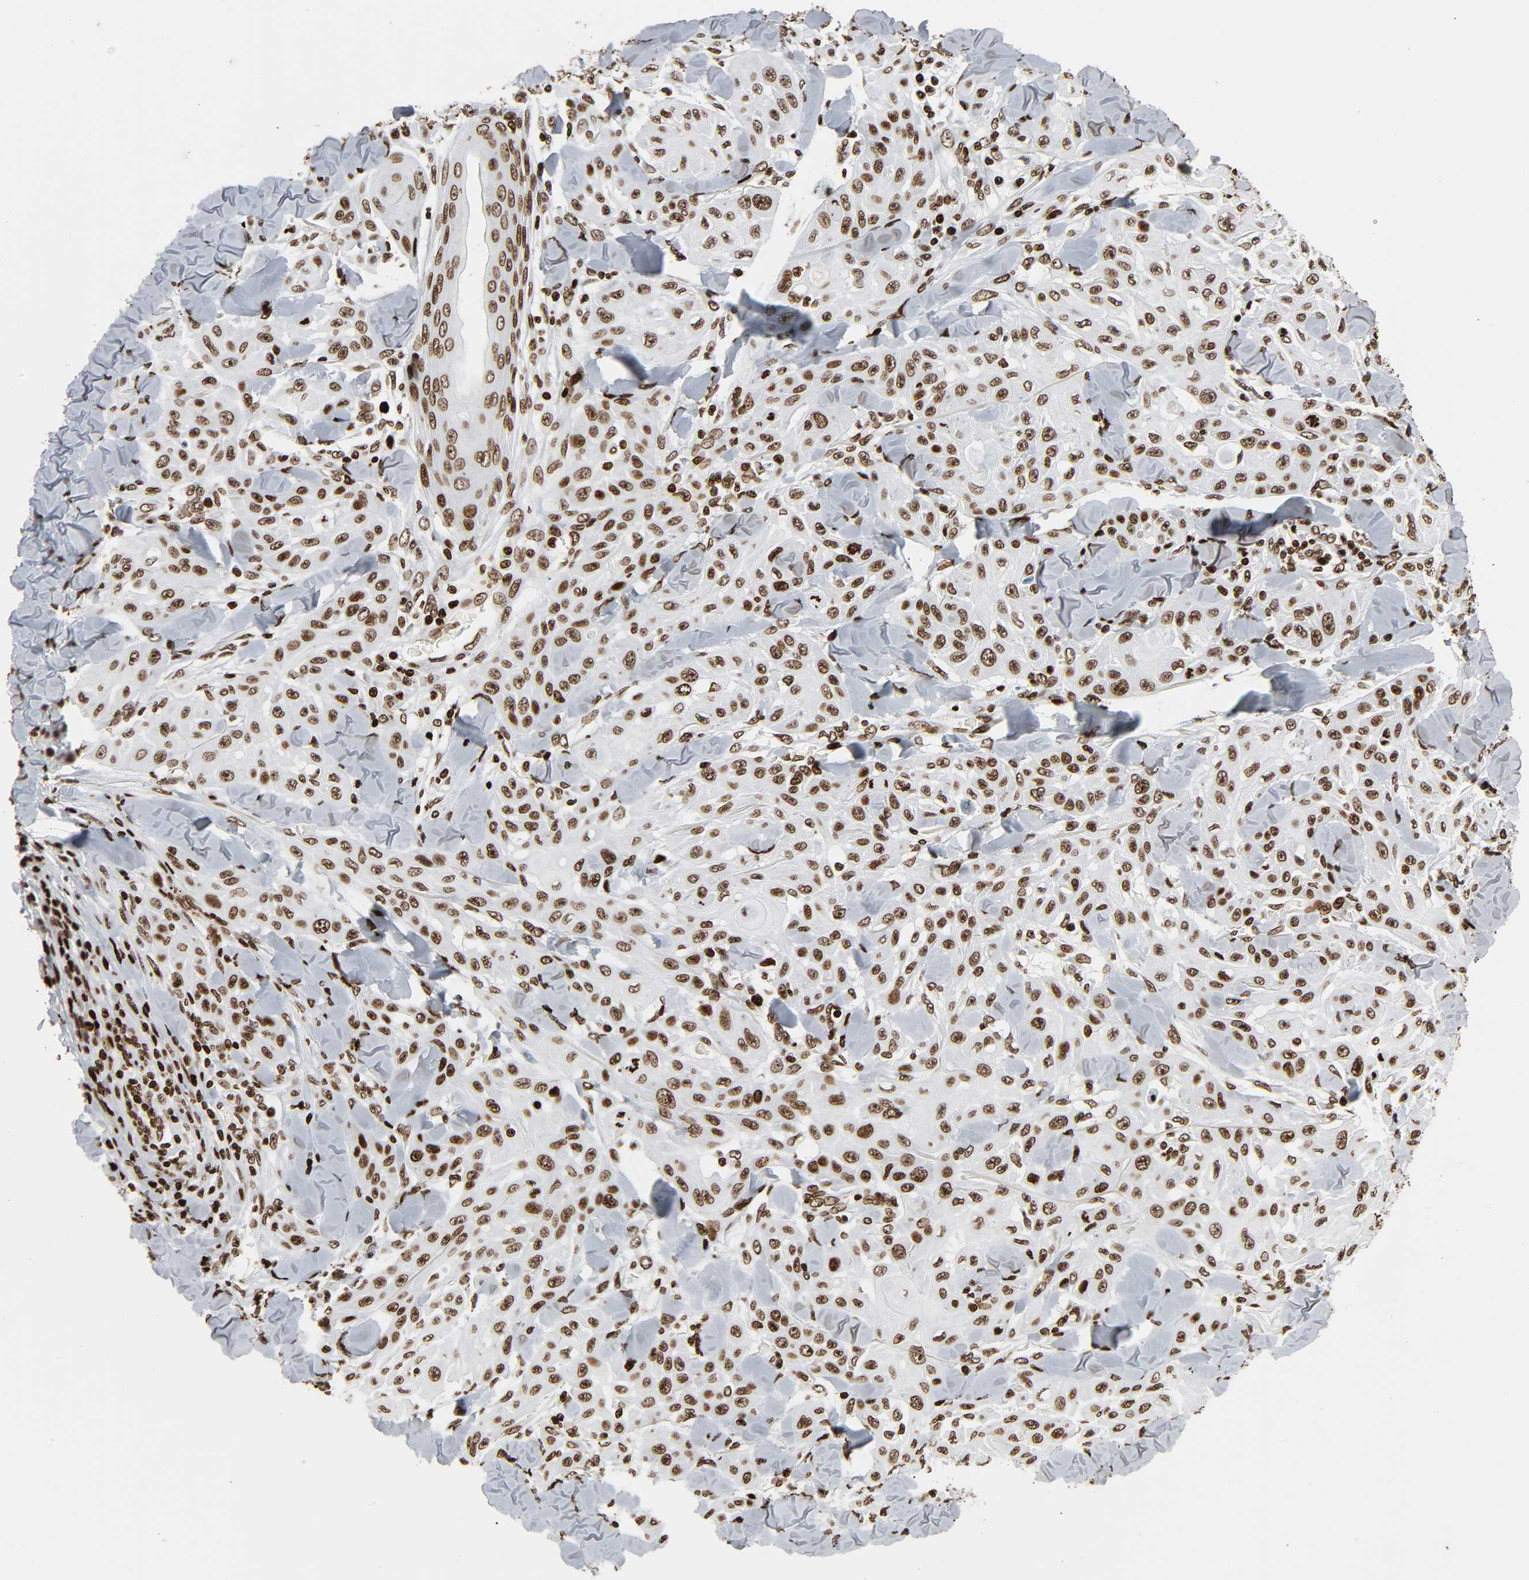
{"staining": {"intensity": "moderate", "quantity": ">75%", "location": "nuclear"}, "tissue": "skin cancer", "cell_type": "Tumor cells", "image_type": "cancer", "snomed": [{"axis": "morphology", "description": "Squamous cell carcinoma, NOS"}, {"axis": "topography", "description": "Skin"}], "caption": "Squamous cell carcinoma (skin) was stained to show a protein in brown. There is medium levels of moderate nuclear positivity in approximately >75% of tumor cells.", "gene": "RXRA", "patient": {"sex": "male", "age": 24}}